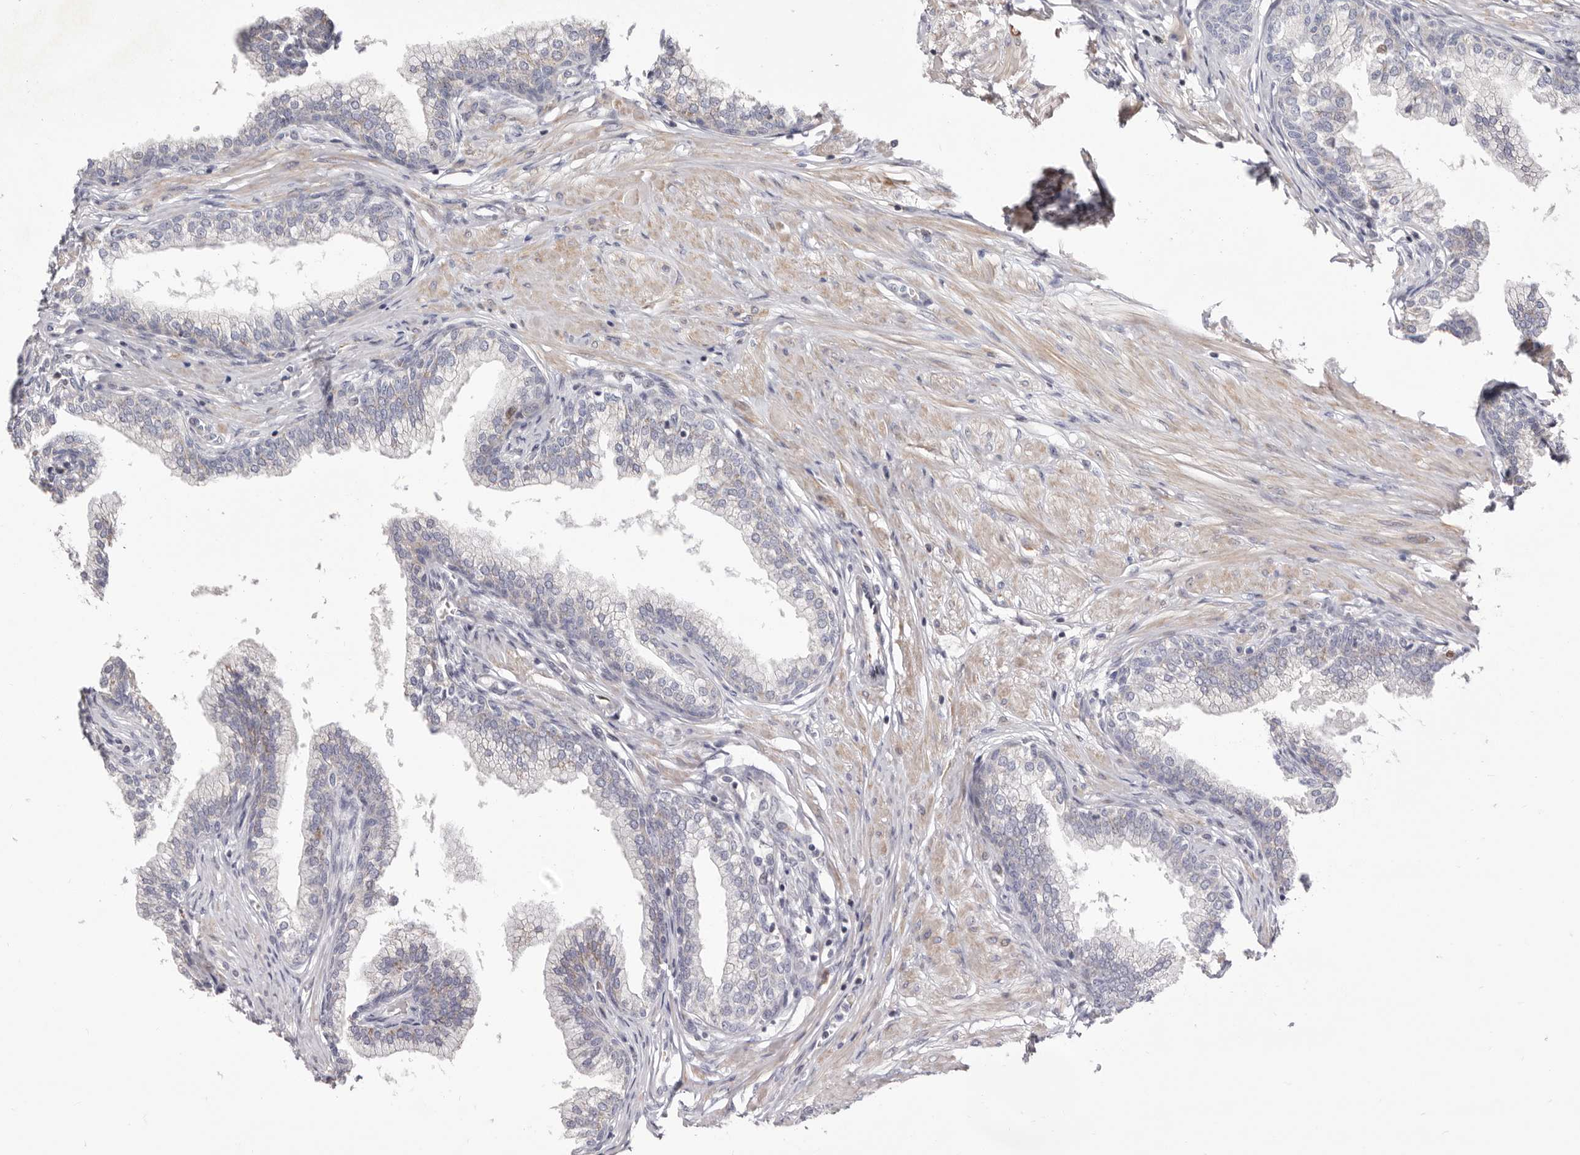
{"staining": {"intensity": "negative", "quantity": "none", "location": "none"}, "tissue": "prostate", "cell_type": "Glandular cells", "image_type": "normal", "snomed": [{"axis": "morphology", "description": "Normal tissue, NOS"}, {"axis": "morphology", "description": "Urothelial carcinoma, Low grade"}, {"axis": "topography", "description": "Urinary bladder"}, {"axis": "topography", "description": "Prostate"}], "caption": "Immunohistochemistry (IHC) histopathology image of normal prostate: human prostate stained with DAB displays no significant protein staining in glandular cells.", "gene": "NUBPL", "patient": {"sex": "male", "age": 60}}